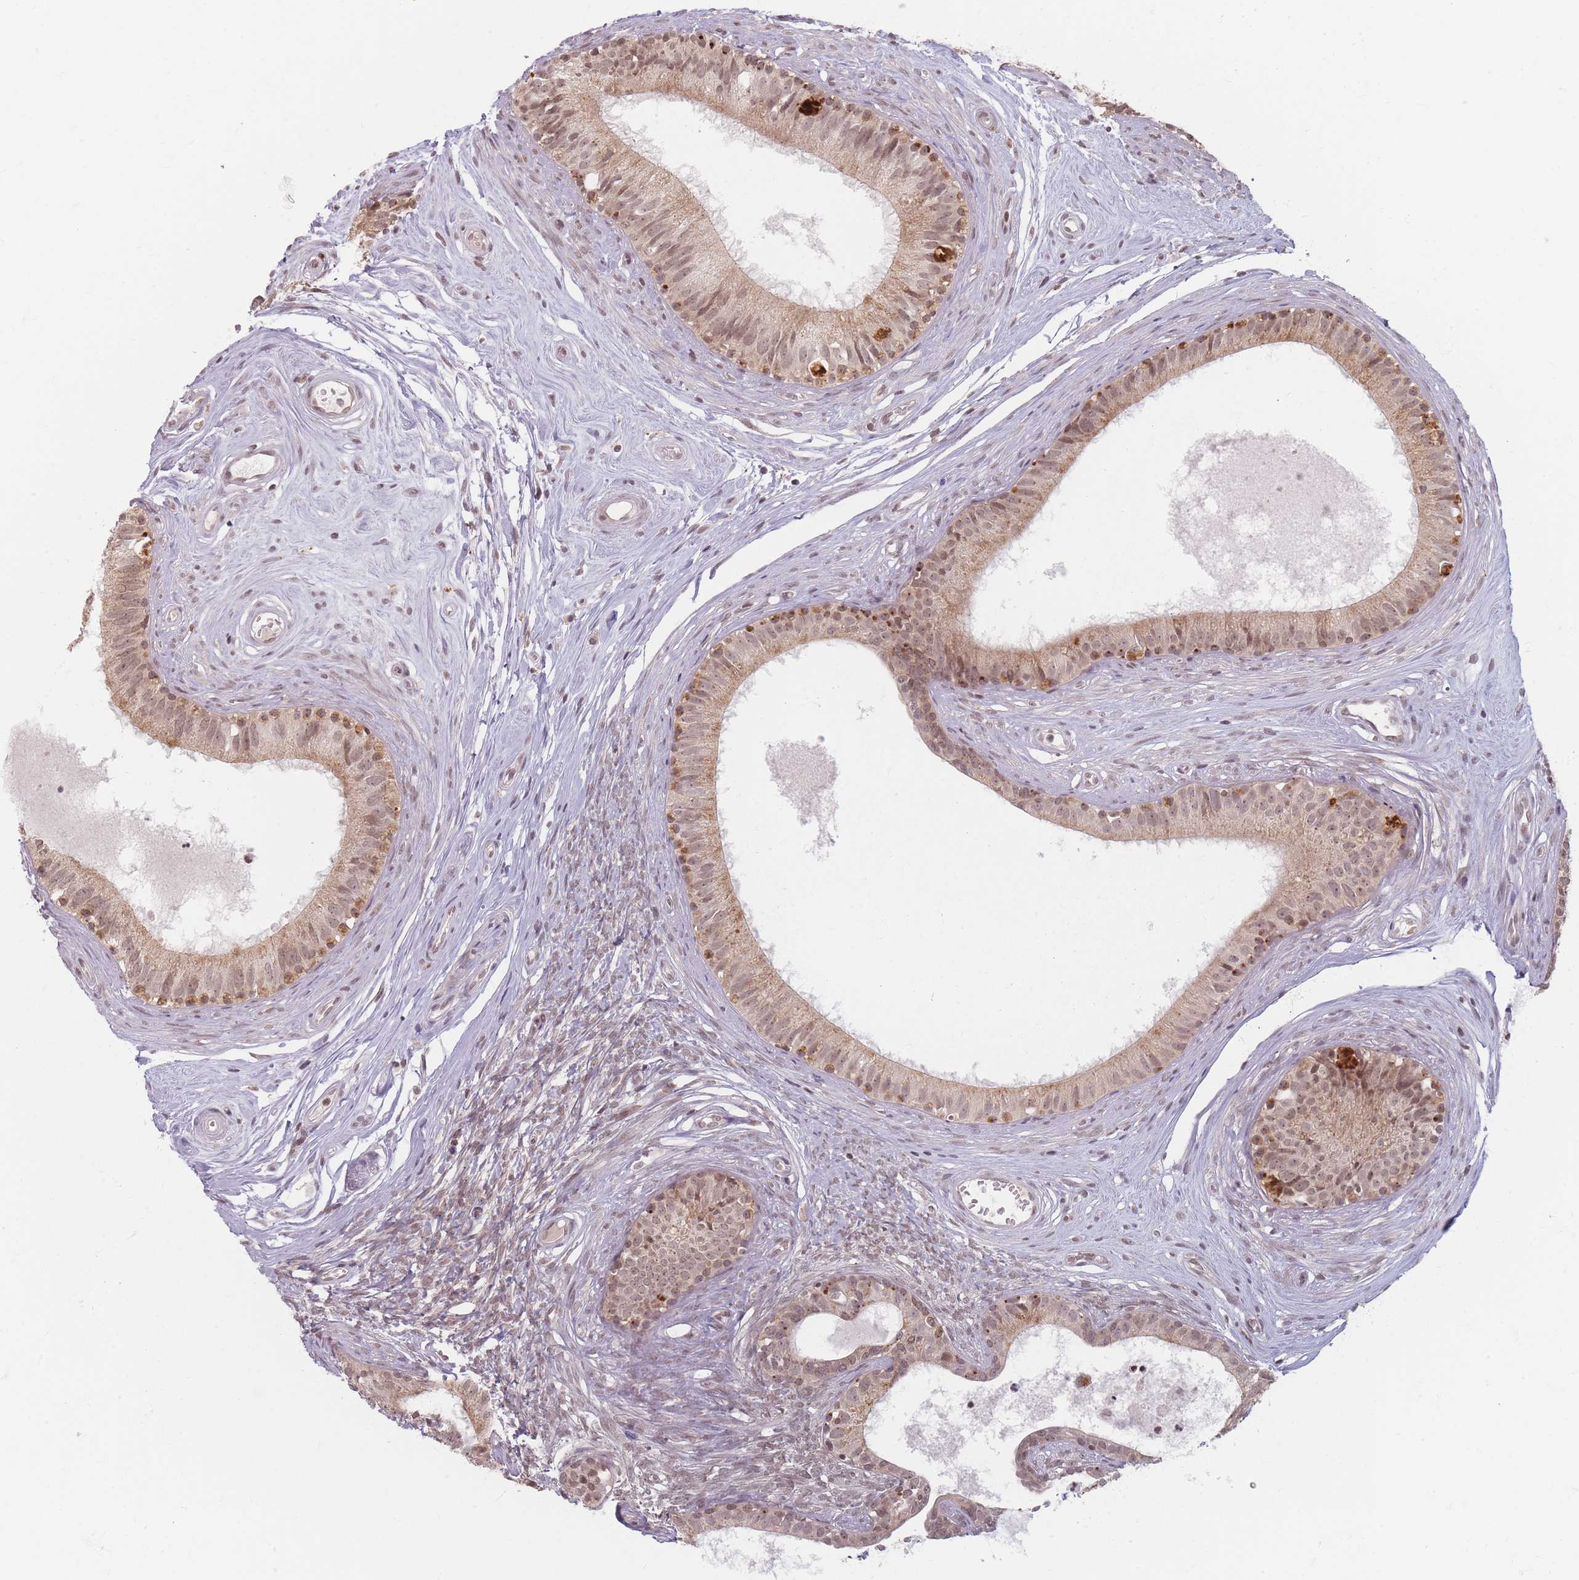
{"staining": {"intensity": "moderate", "quantity": ">75%", "location": "cytoplasmic/membranous,nuclear"}, "tissue": "epididymis", "cell_type": "Glandular cells", "image_type": "normal", "snomed": [{"axis": "morphology", "description": "Normal tissue, NOS"}, {"axis": "topography", "description": "Epididymis"}], "caption": "Immunohistochemical staining of normal epididymis exhibits >75% levels of moderate cytoplasmic/membranous,nuclear protein positivity in about >75% of glandular cells.", "gene": "SPATA45", "patient": {"sex": "male", "age": 74}}